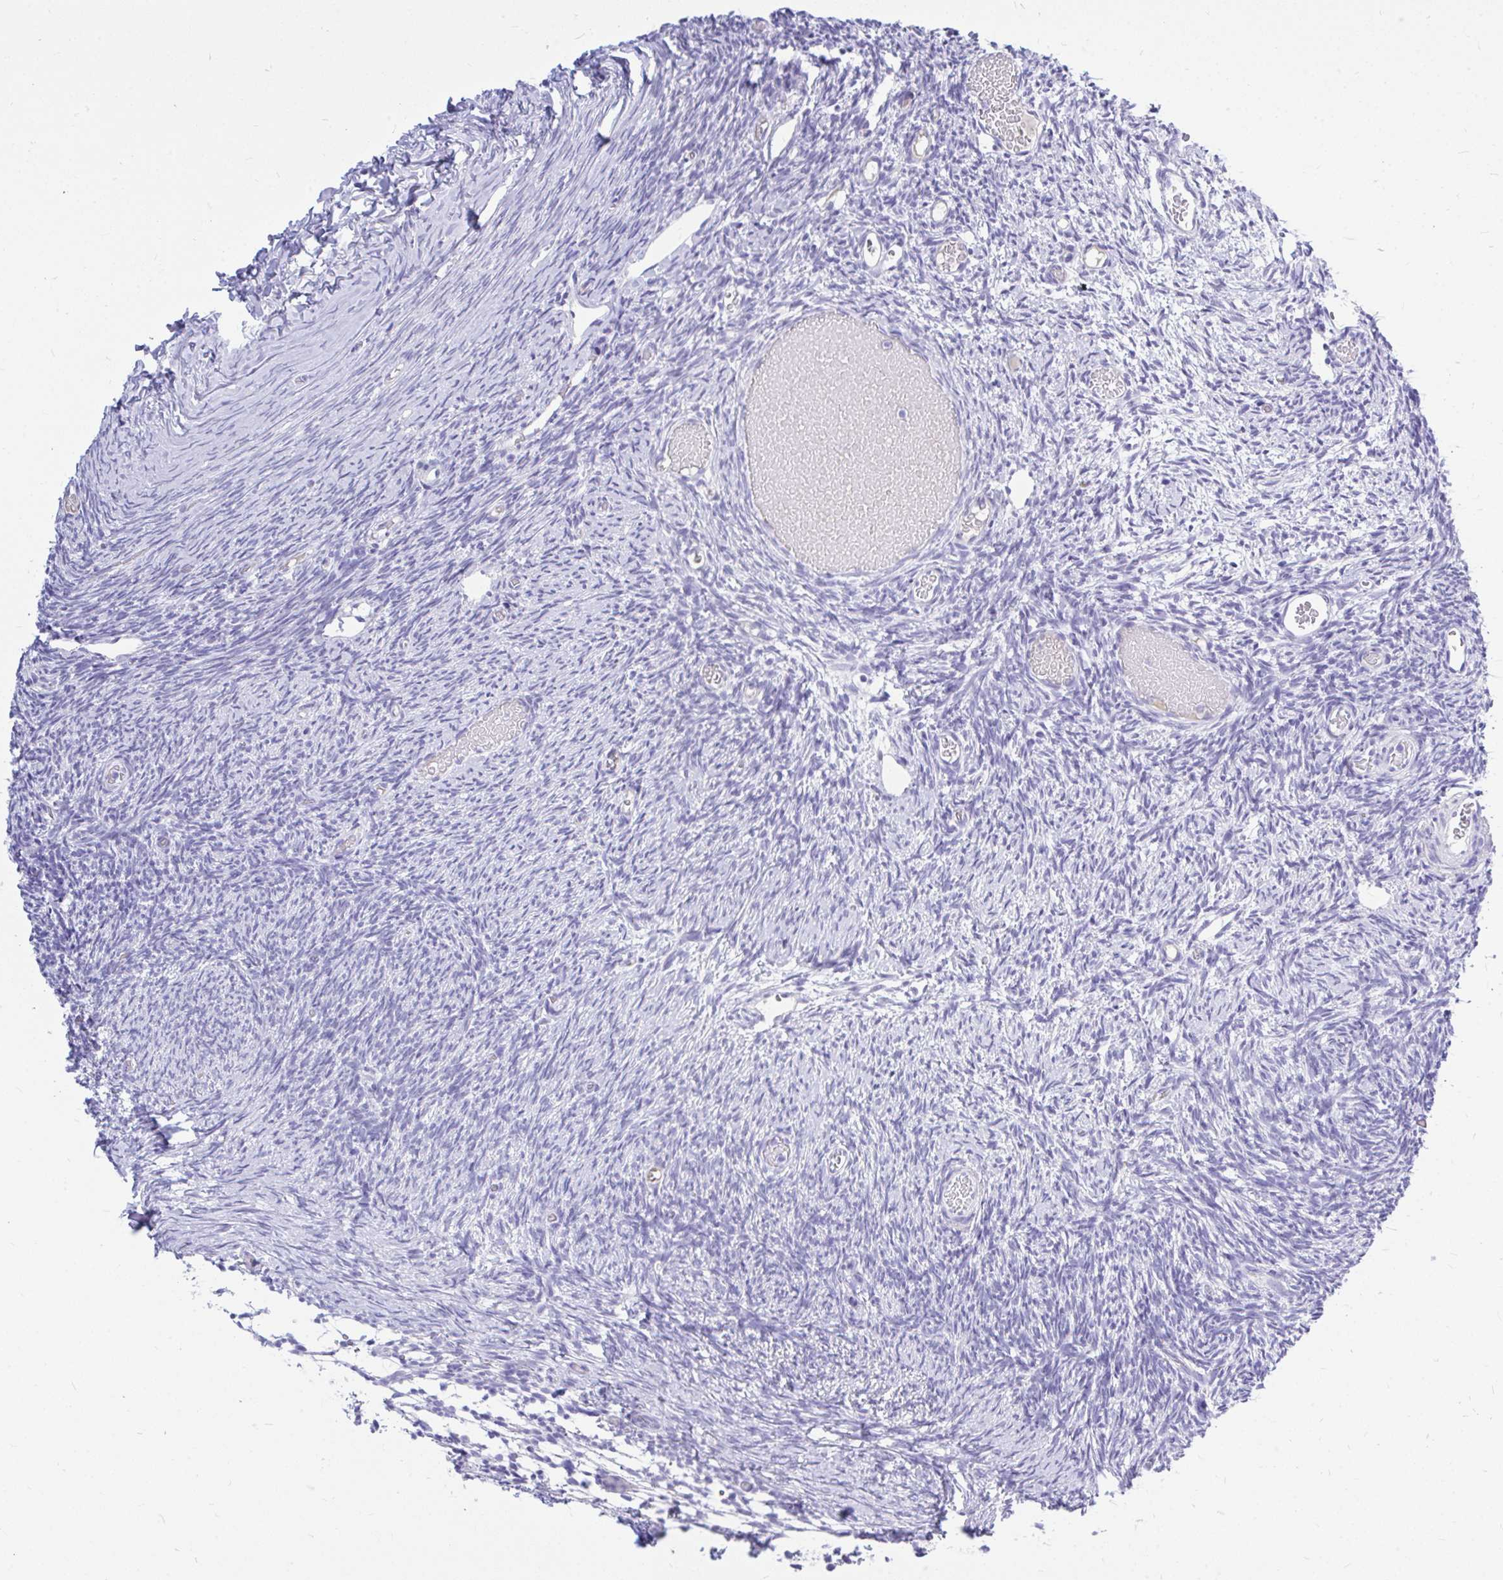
{"staining": {"intensity": "negative", "quantity": "none", "location": "none"}, "tissue": "ovary", "cell_type": "Follicle cells", "image_type": "normal", "snomed": [{"axis": "morphology", "description": "Normal tissue, NOS"}, {"axis": "topography", "description": "Ovary"}], "caption": "Immunohistochemistry (IHC) of unremarkable human ovary demonstrates no positivity in follicle cells.", "gene": "MAP1LC3A", "patient": {"sex": "female", "age": 39}}